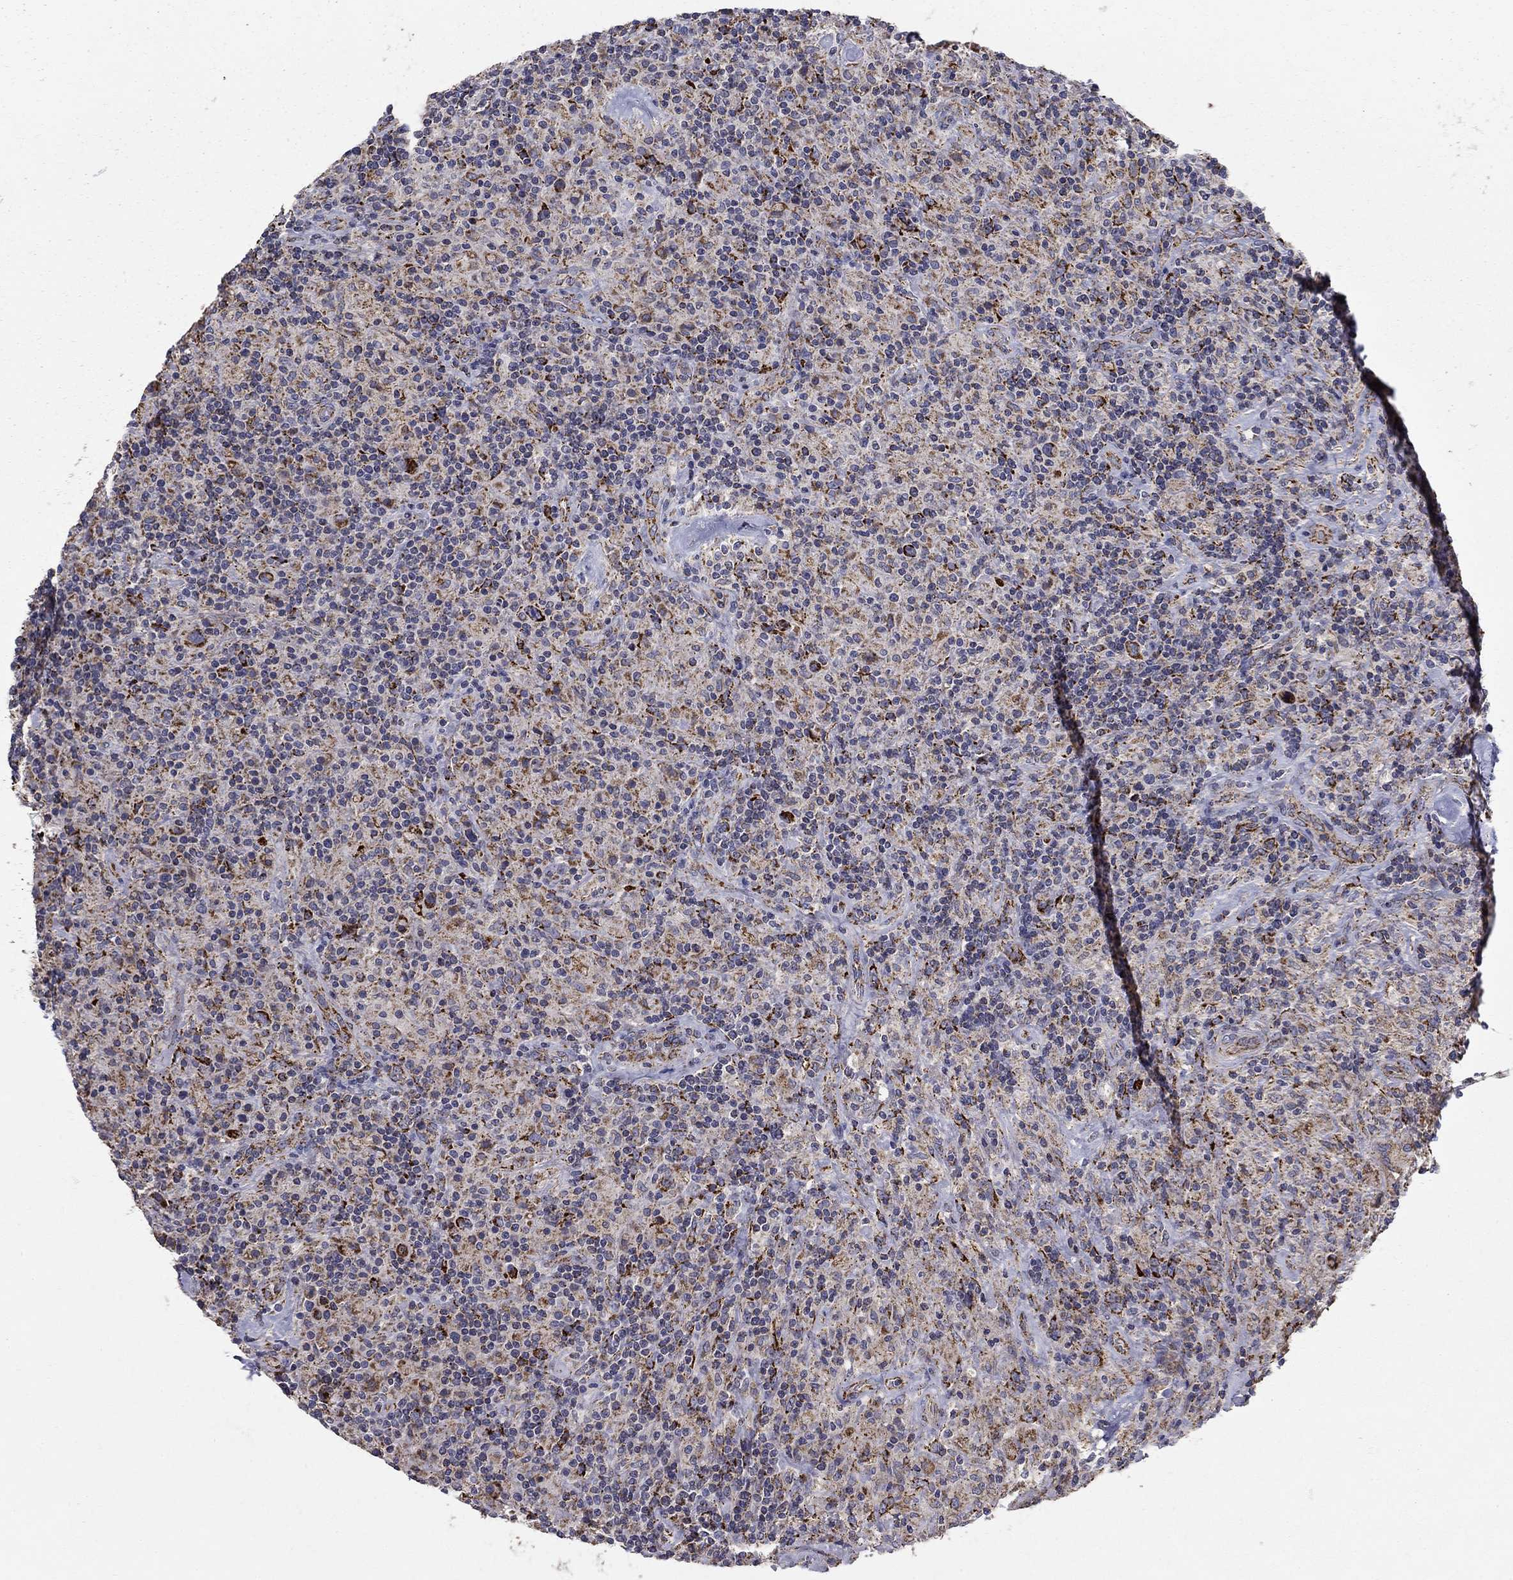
{"staining": {"intensity": "strong", "quantity": ">75%", "location": "cytoplasmic/membranous"}, "tissue": "lymphoma", "cell_type": "Tumor cells", "image_type": "cancer", "snomed": [{"axis": "morphology", "description": "Hodgkin's disease, NOS"}, {"axis": "topography", "description": "Lymph node"}], "caption": "Strong cytoplasmic/membranous expression is appreciated in about >75% of tumor cells in lymphoma.", "gene": "GCSH", "patient": {"sex": "male", "age": 70}}